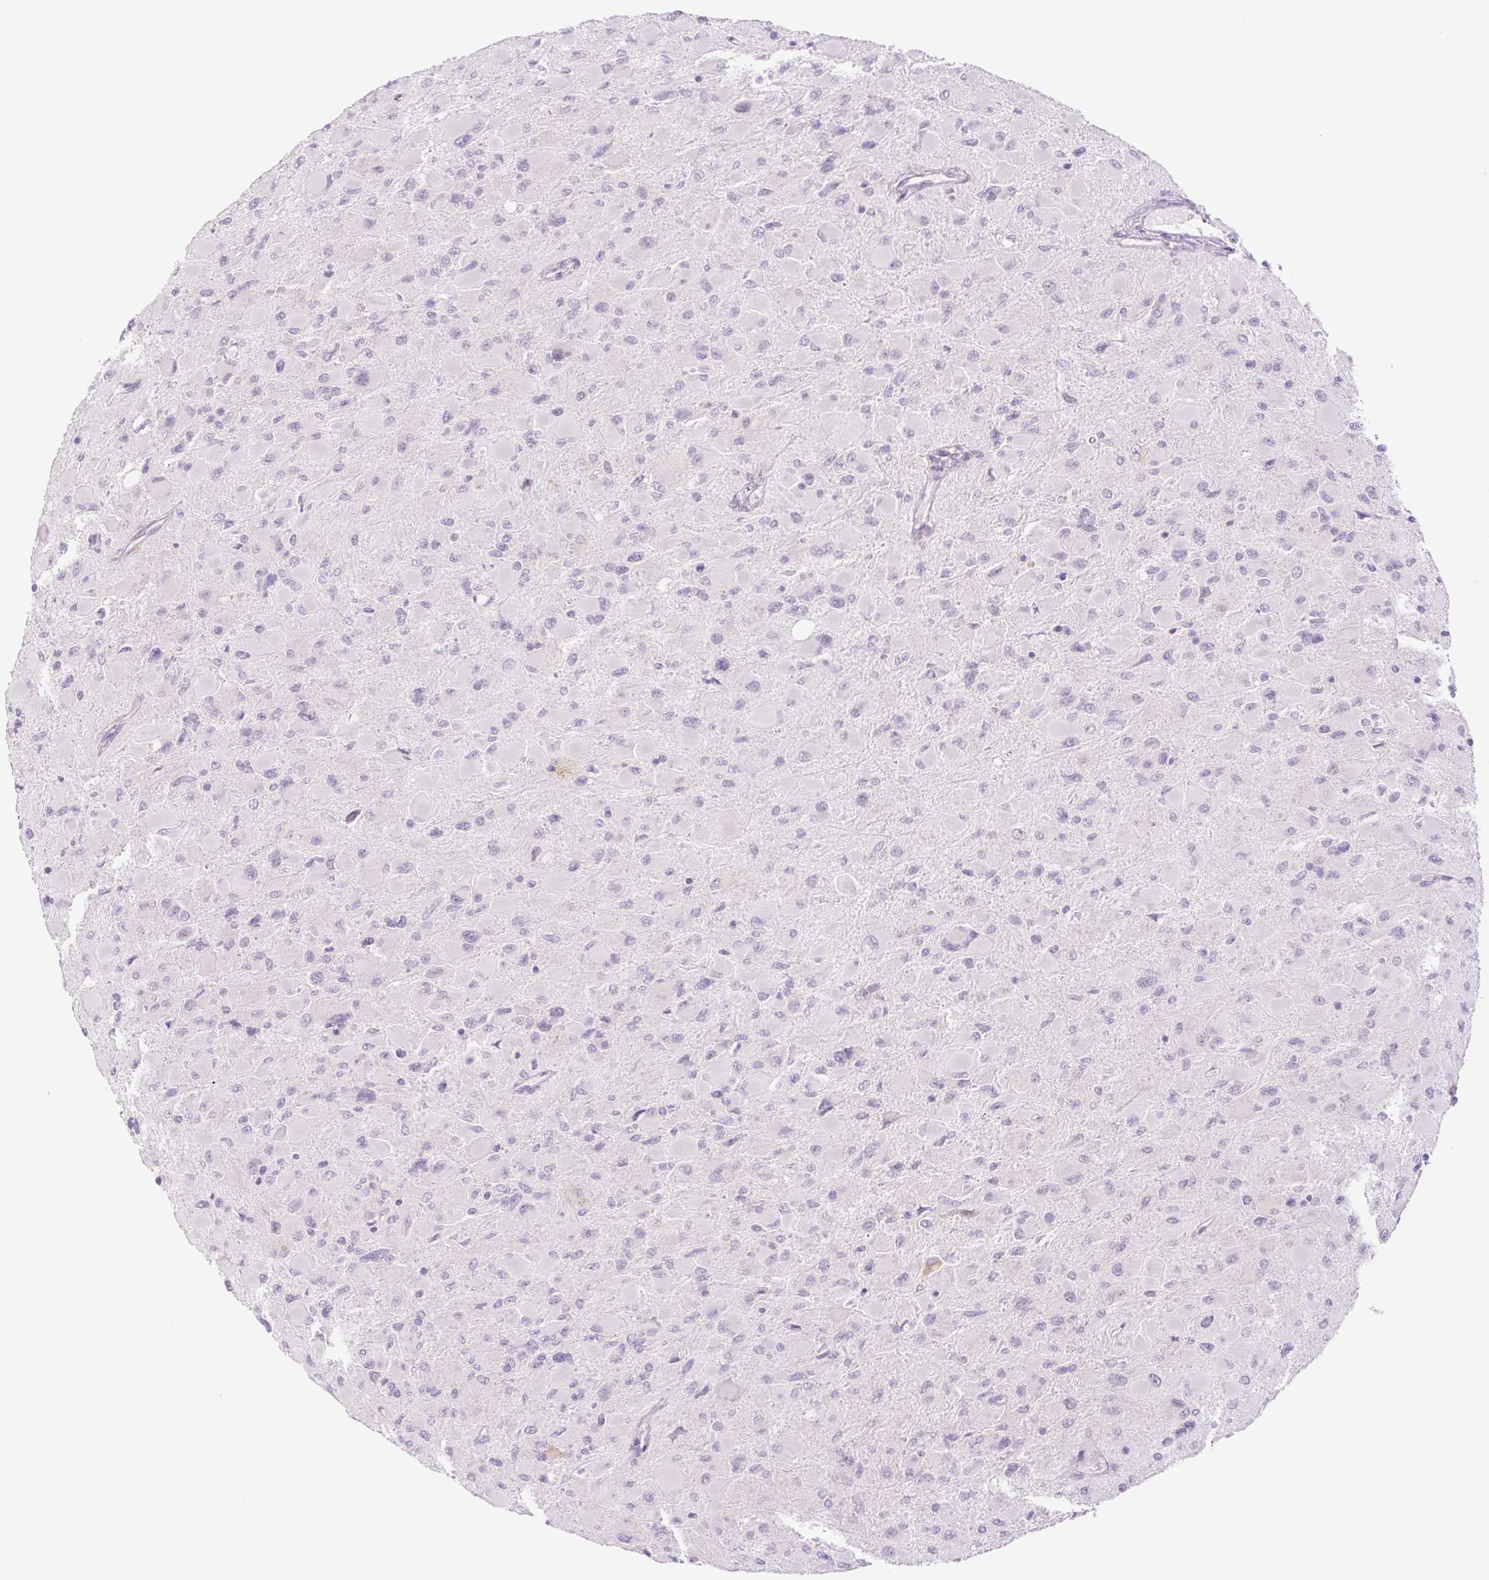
{"staining": {"intensity": "negative", "quantity": "none", "location": "none"}, "tissue": "glioma", "cell_type": "Tumor cells", "image_type": "cancer", "snomed": [{"axis": "morphology", "description": "Glioma, malignant, High grade"}, {"axis": "topography", "description": "Cerebral cortex"}], "caption": "High power microscopy histopathology image of an immunohistochemistry histopathology image of glioma, revealing no significant positivity in tumor cells.", "gene": "SPRYD4", "patient": {"sex": "female", "age": 36}}